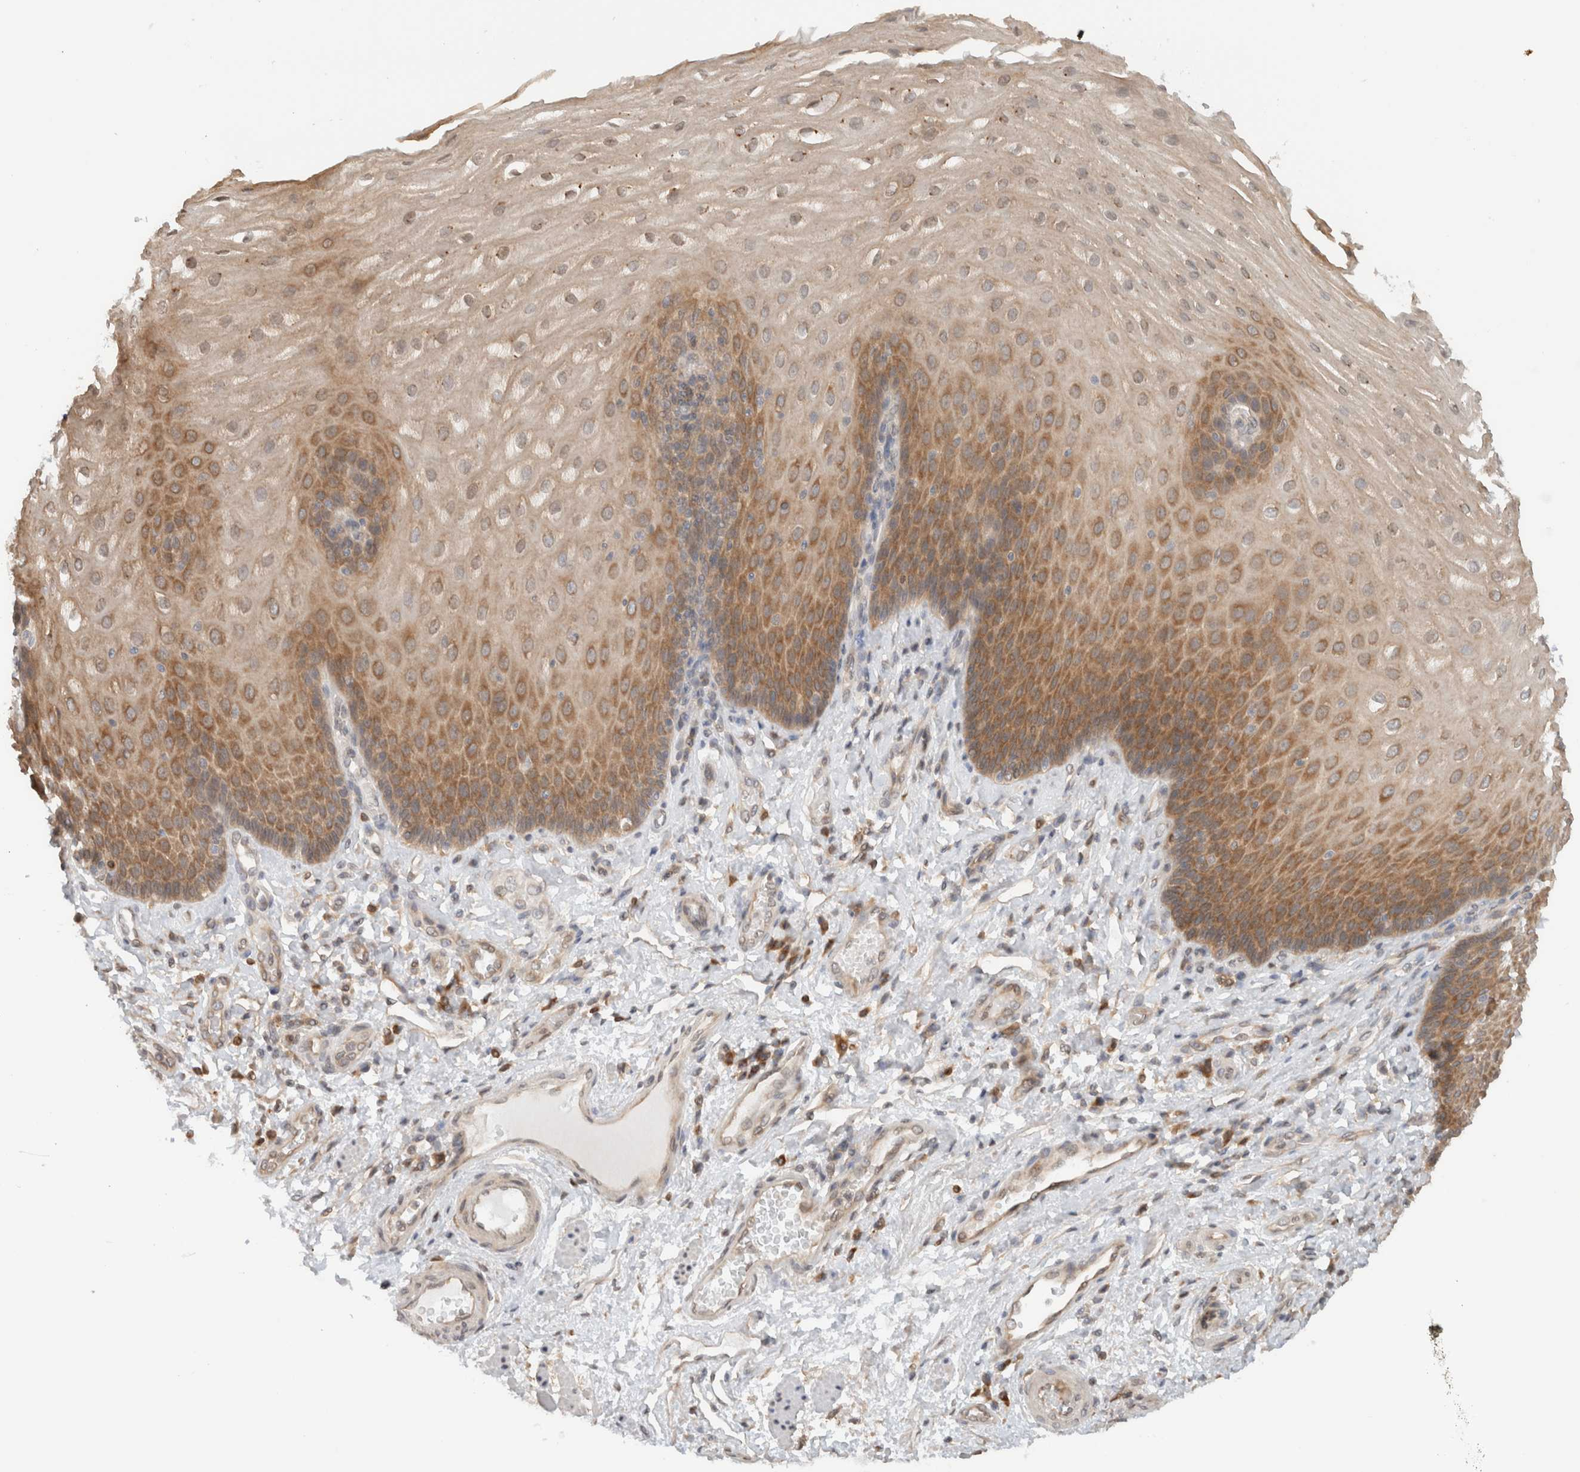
{"staining": {"intensity": "moderate", "quantity": ">75%", "location": "cytoplasmic/membranous"}, "tissue": "esophagus", "cell_type": "Squamous epithelial cells", "image_type": "normal", "snomed": [{"axis": "morphology", "description": "Normal tissue, NOS"}, {"axis": "topography", "description": "Esophagus"}], "caption": "This micrograph exhibits unremarkable esophagus stained with immunohistochemistry to label a protein in brown. The cytoplasmic/membranous of squamous epithelial cells show moderate positivity for the protein. Nuclei are counter-stained blue.", "gene": "ARFGEF2", "patient": {"sex": "male", "age": 54}}